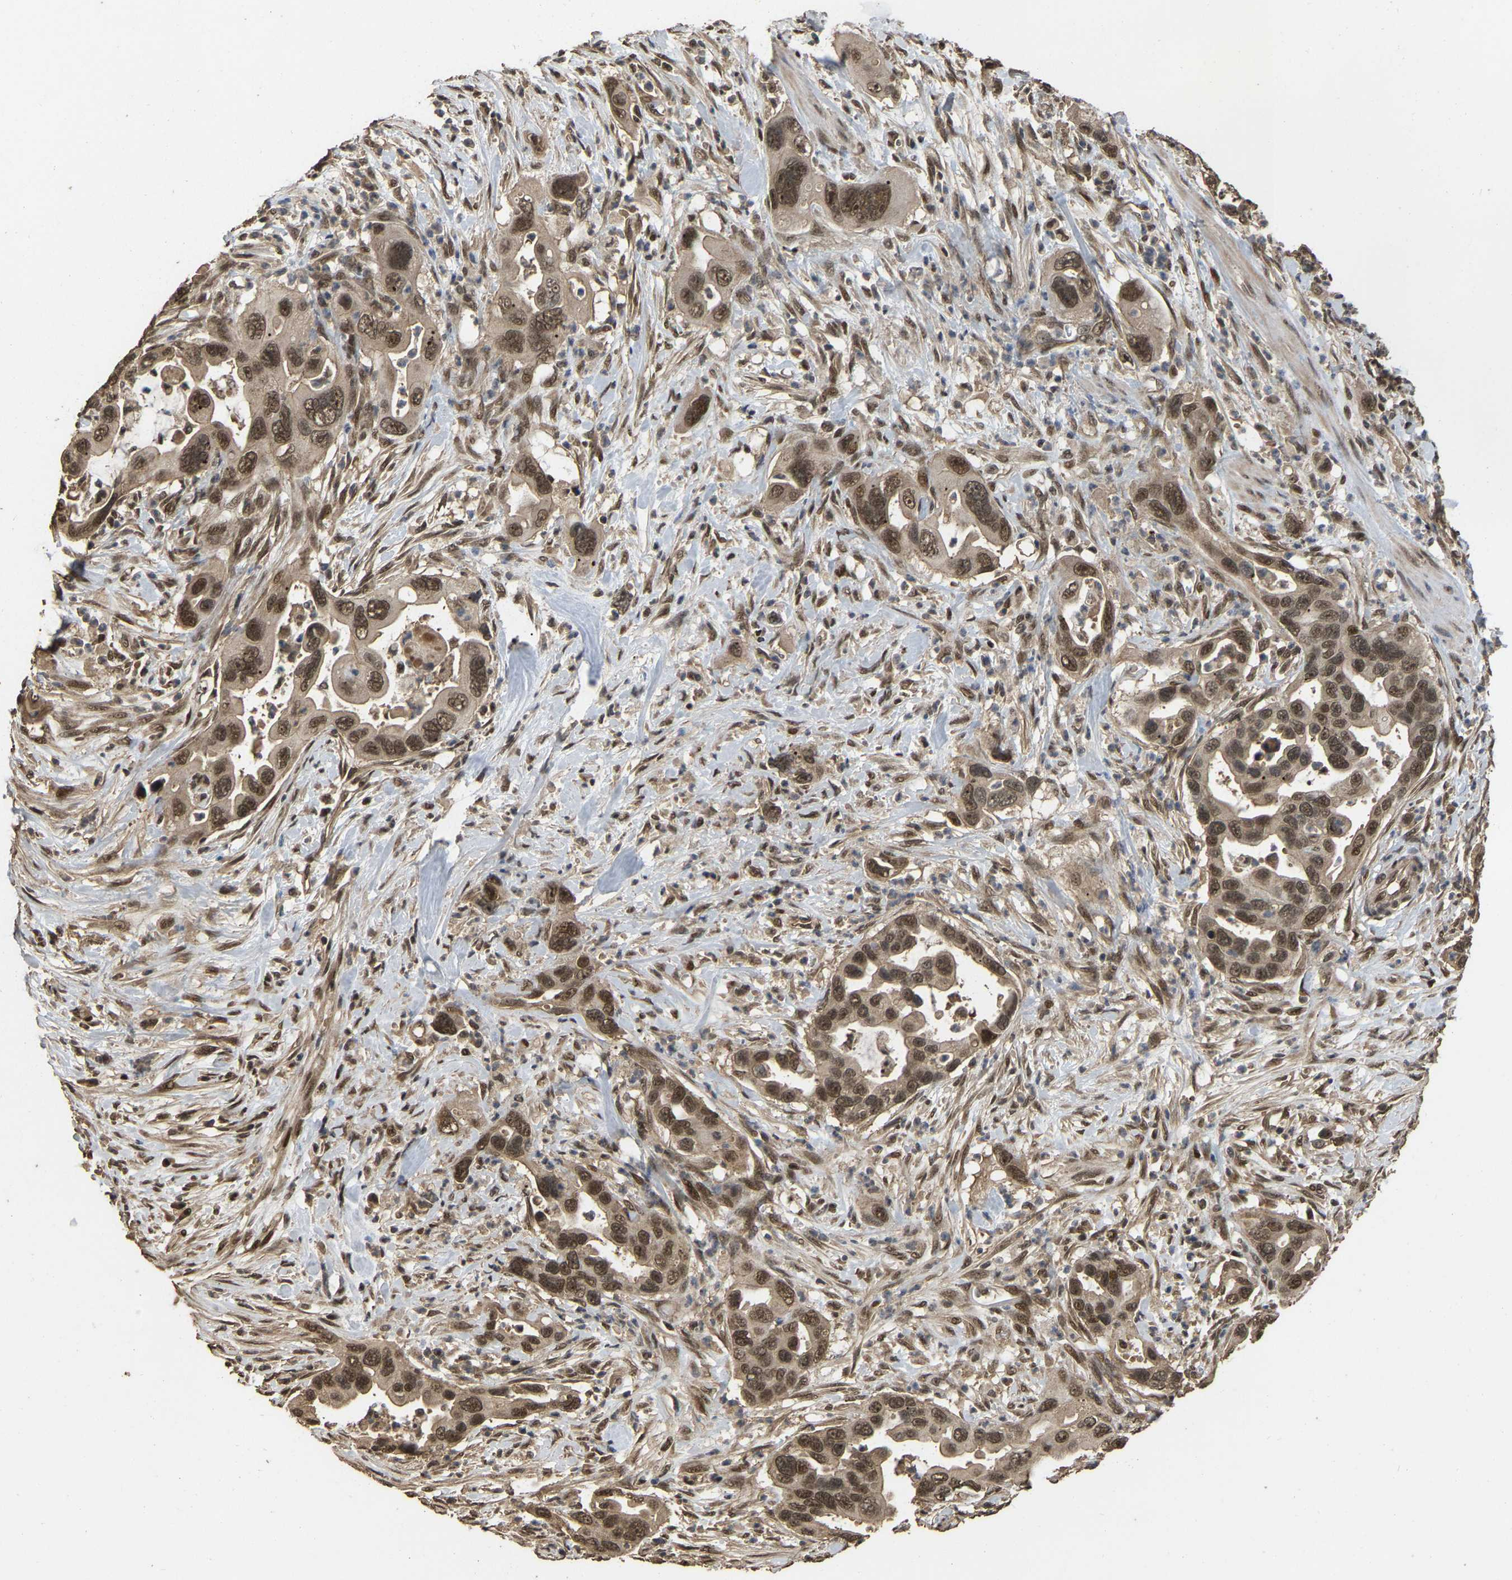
{"staining": {"intensity": "moderate", "quantity": ">75%", "location": "cytoplasmic/membranous,nuclear"}, "tissue": "pancreatic cancer", "cell_type": "Tumor cells", "image_type": "cancer", "snomed": [{"axis": "morphology", "description": "Adenocarcinoma, NOS"}, {"axis": "topography", "description": "Pancreas"}], "caption": "A medium amount of moderate cytoplasmic/membranous and nuclear staining is identified in approximately >75% of tumor cells in pancreatic cancer (adenocarcinoma) tissue.", "gene": "ARHGAP23", "patient": {"sex": "female", "age": 70}}